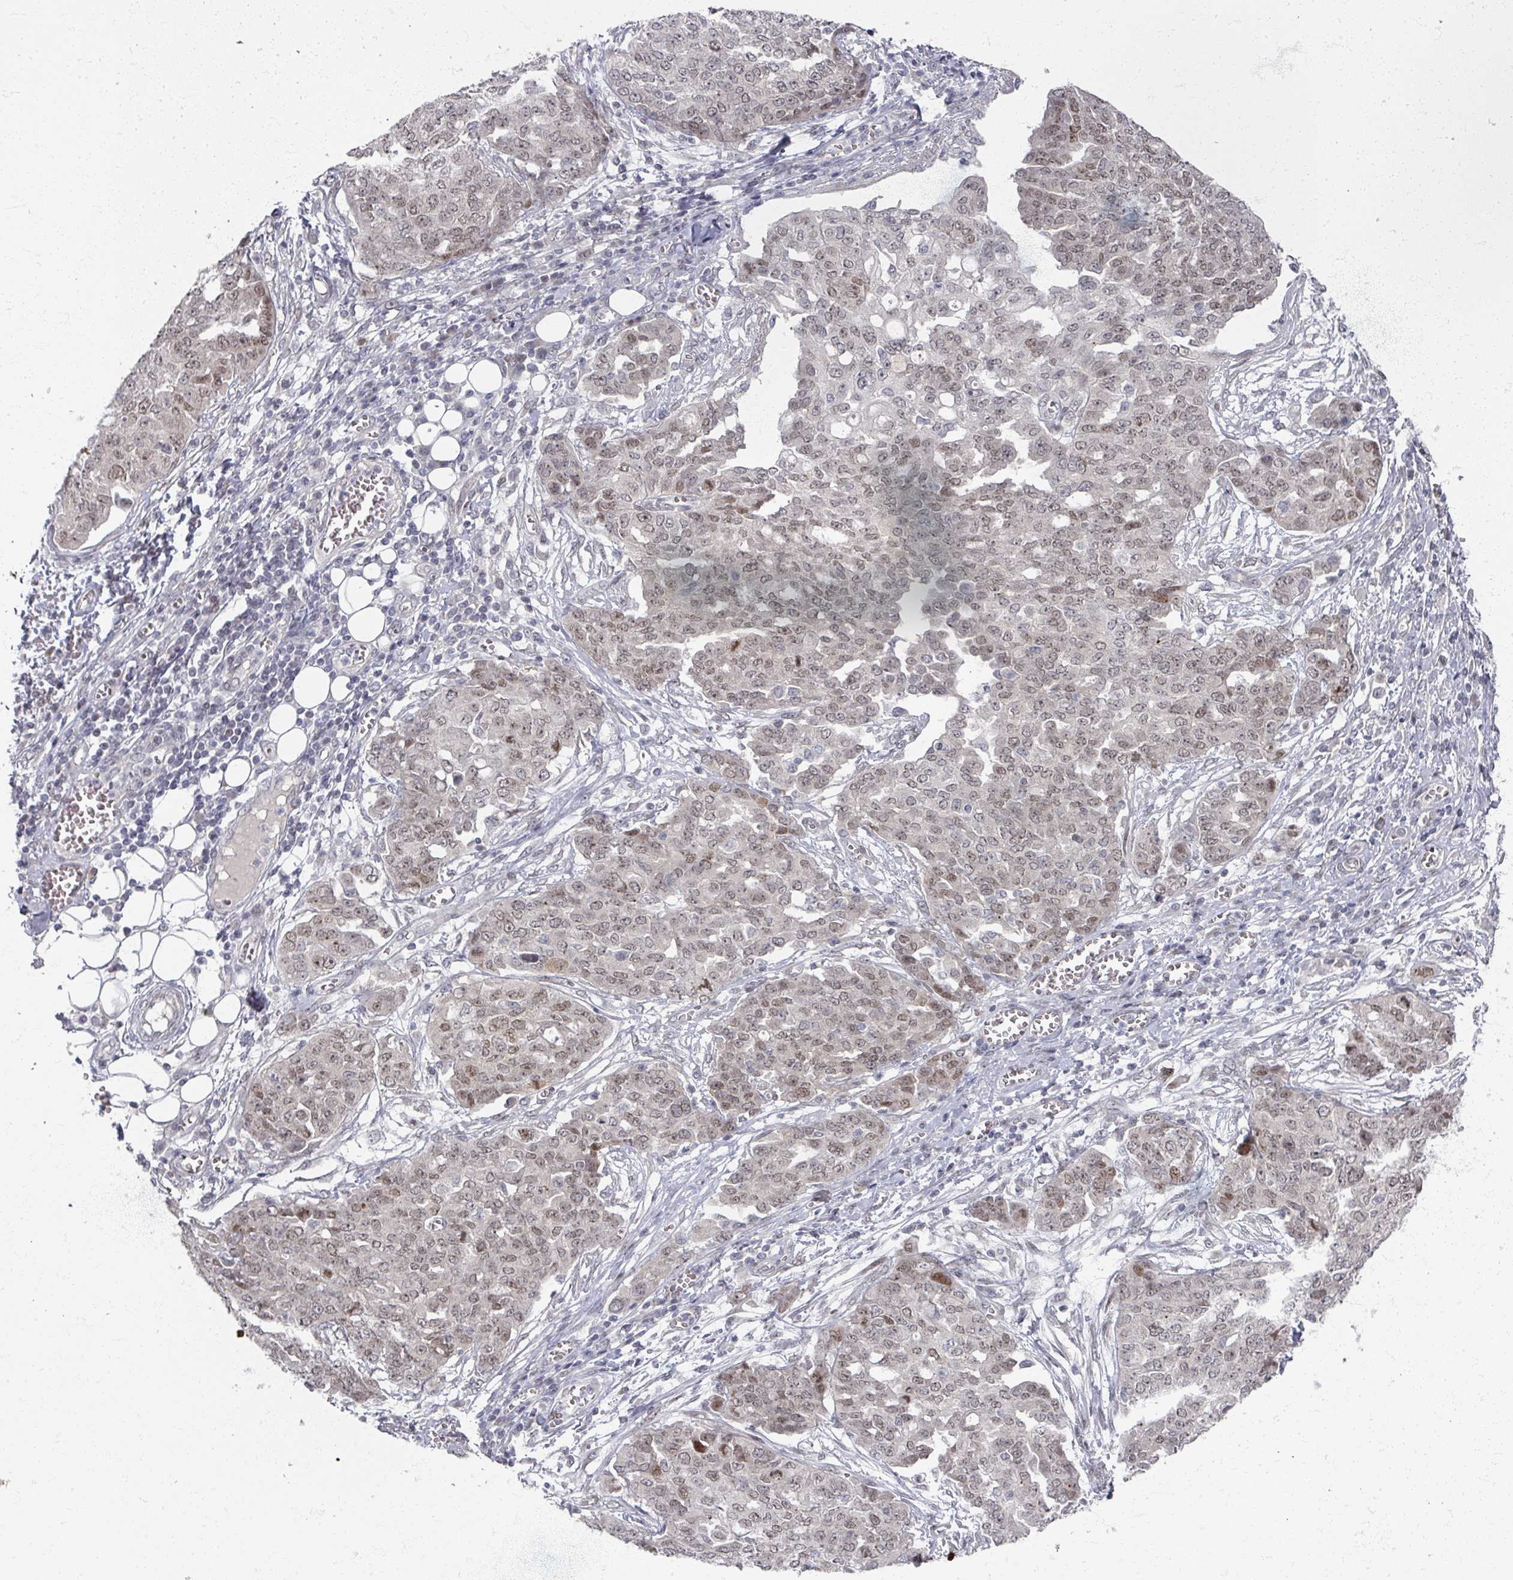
{"staining": {"intensity": "weak", "quantity": ">75%", "location": "nuclear"}, "tissue": "ovarian cancer", "cell_type": "Tumor cells", "image_type": "cancer", "snomed": [{"axis": "morphology", "description": "Cystadenocarcinoma, serous, NOS"}, {"axis": "topography", "description": "Soft tissue"}, {"axis": "topography", "description": "Ovary"}], "caption": "Weak nuclear protein positivity is present in about >75% of tumor cells in ovarian cancer (serous cystadenocarcinoma).", "gene": "PSKH1", "patient": {"sex": "female", "age": 57}}